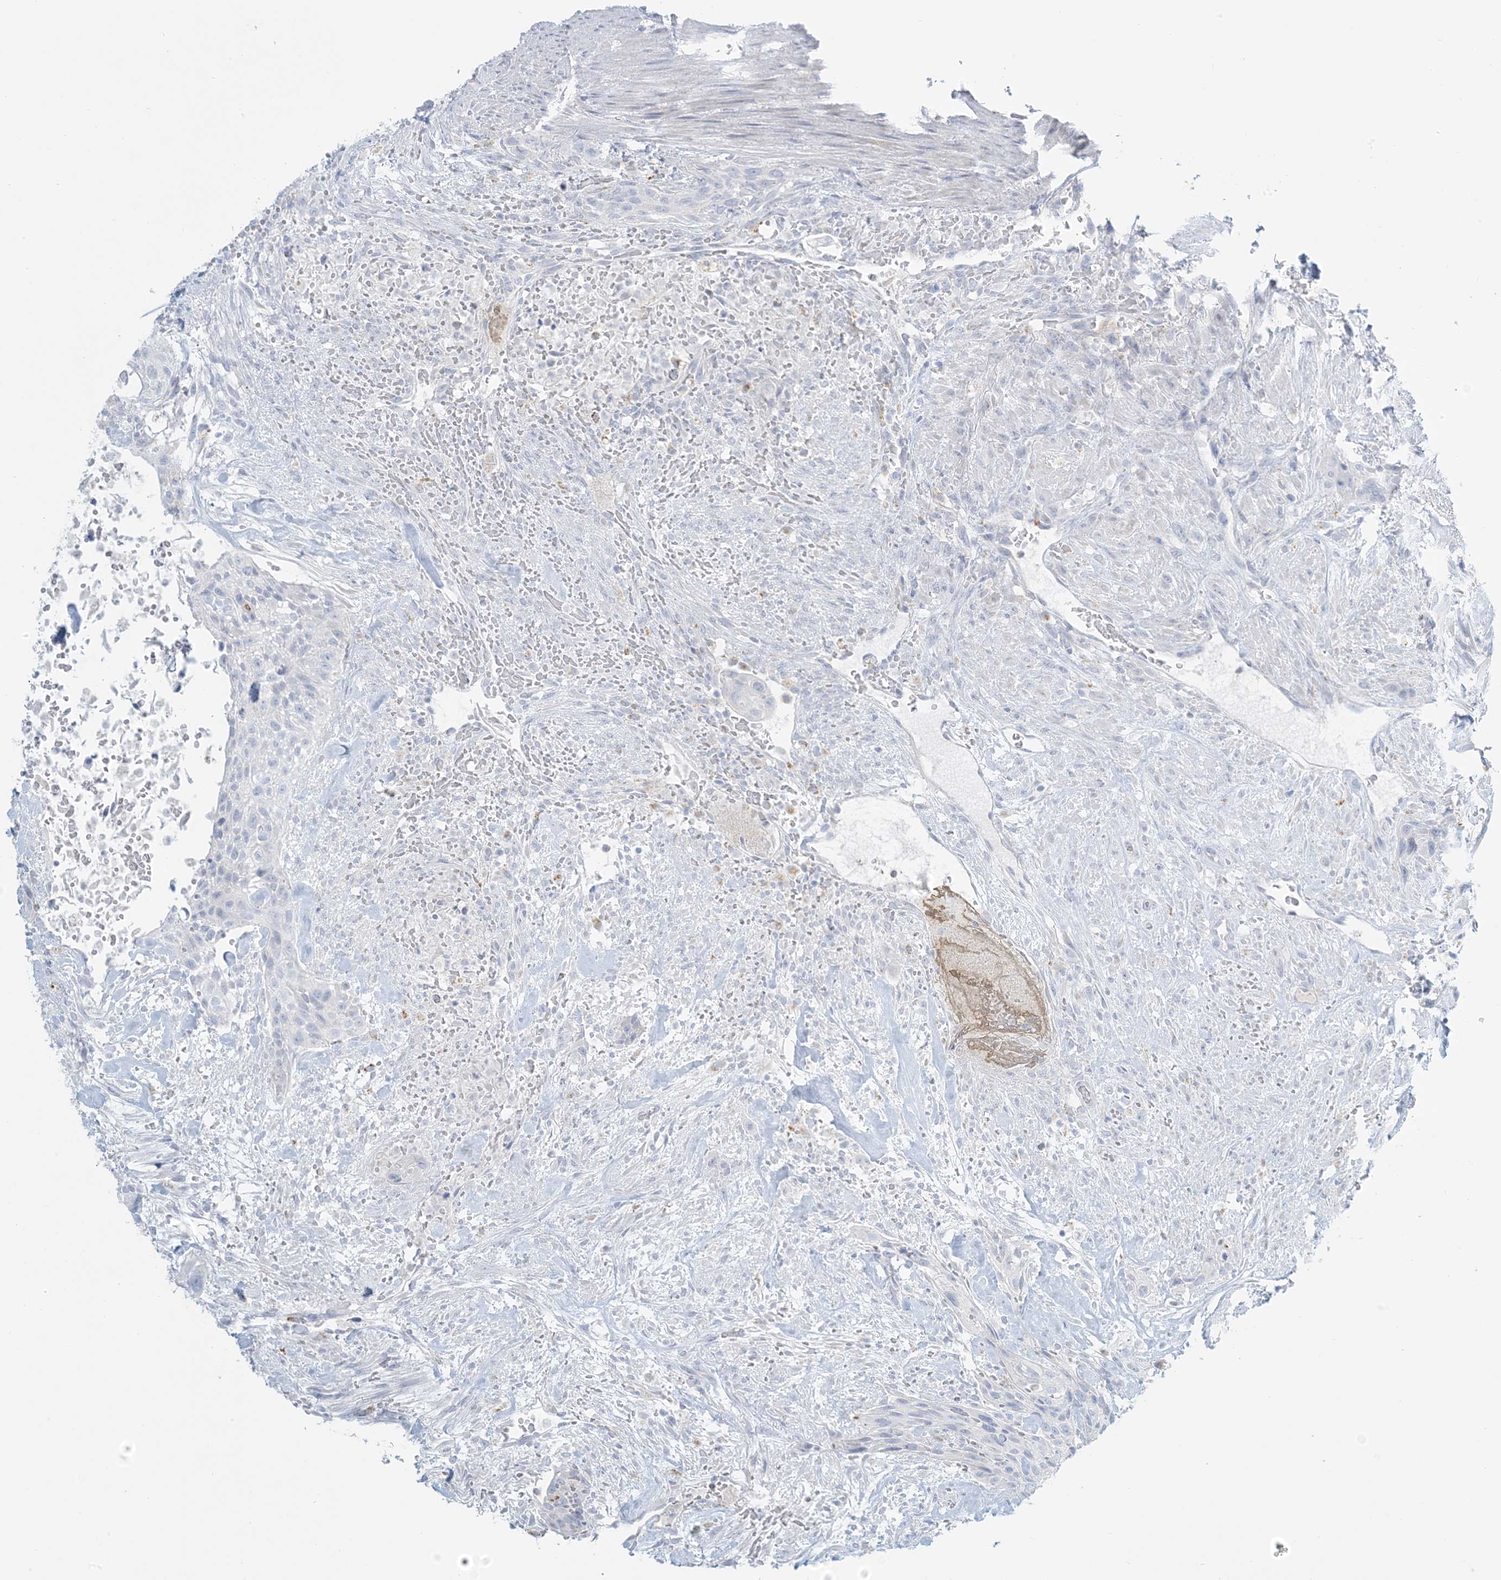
{"staining": {"intensity": "negative", "quantity": "none", "location": "none"}, "tissue": "urothelial cancer", "cell_type": "Tumor cells", "image_type": "cancer", "snomed": [{"axis": "morphology", "description": "Urothelial carcinoma, High grade"}, {"axis": "topography", "description": "Urinary bladder"}], "caption": "This is an immunohistochemistry image of urothelial carcinoma (high-grade). There is no expression in tumor cells.", "gene": "ZDHHC4", "patient": {"sex": "male", "age": 35}}